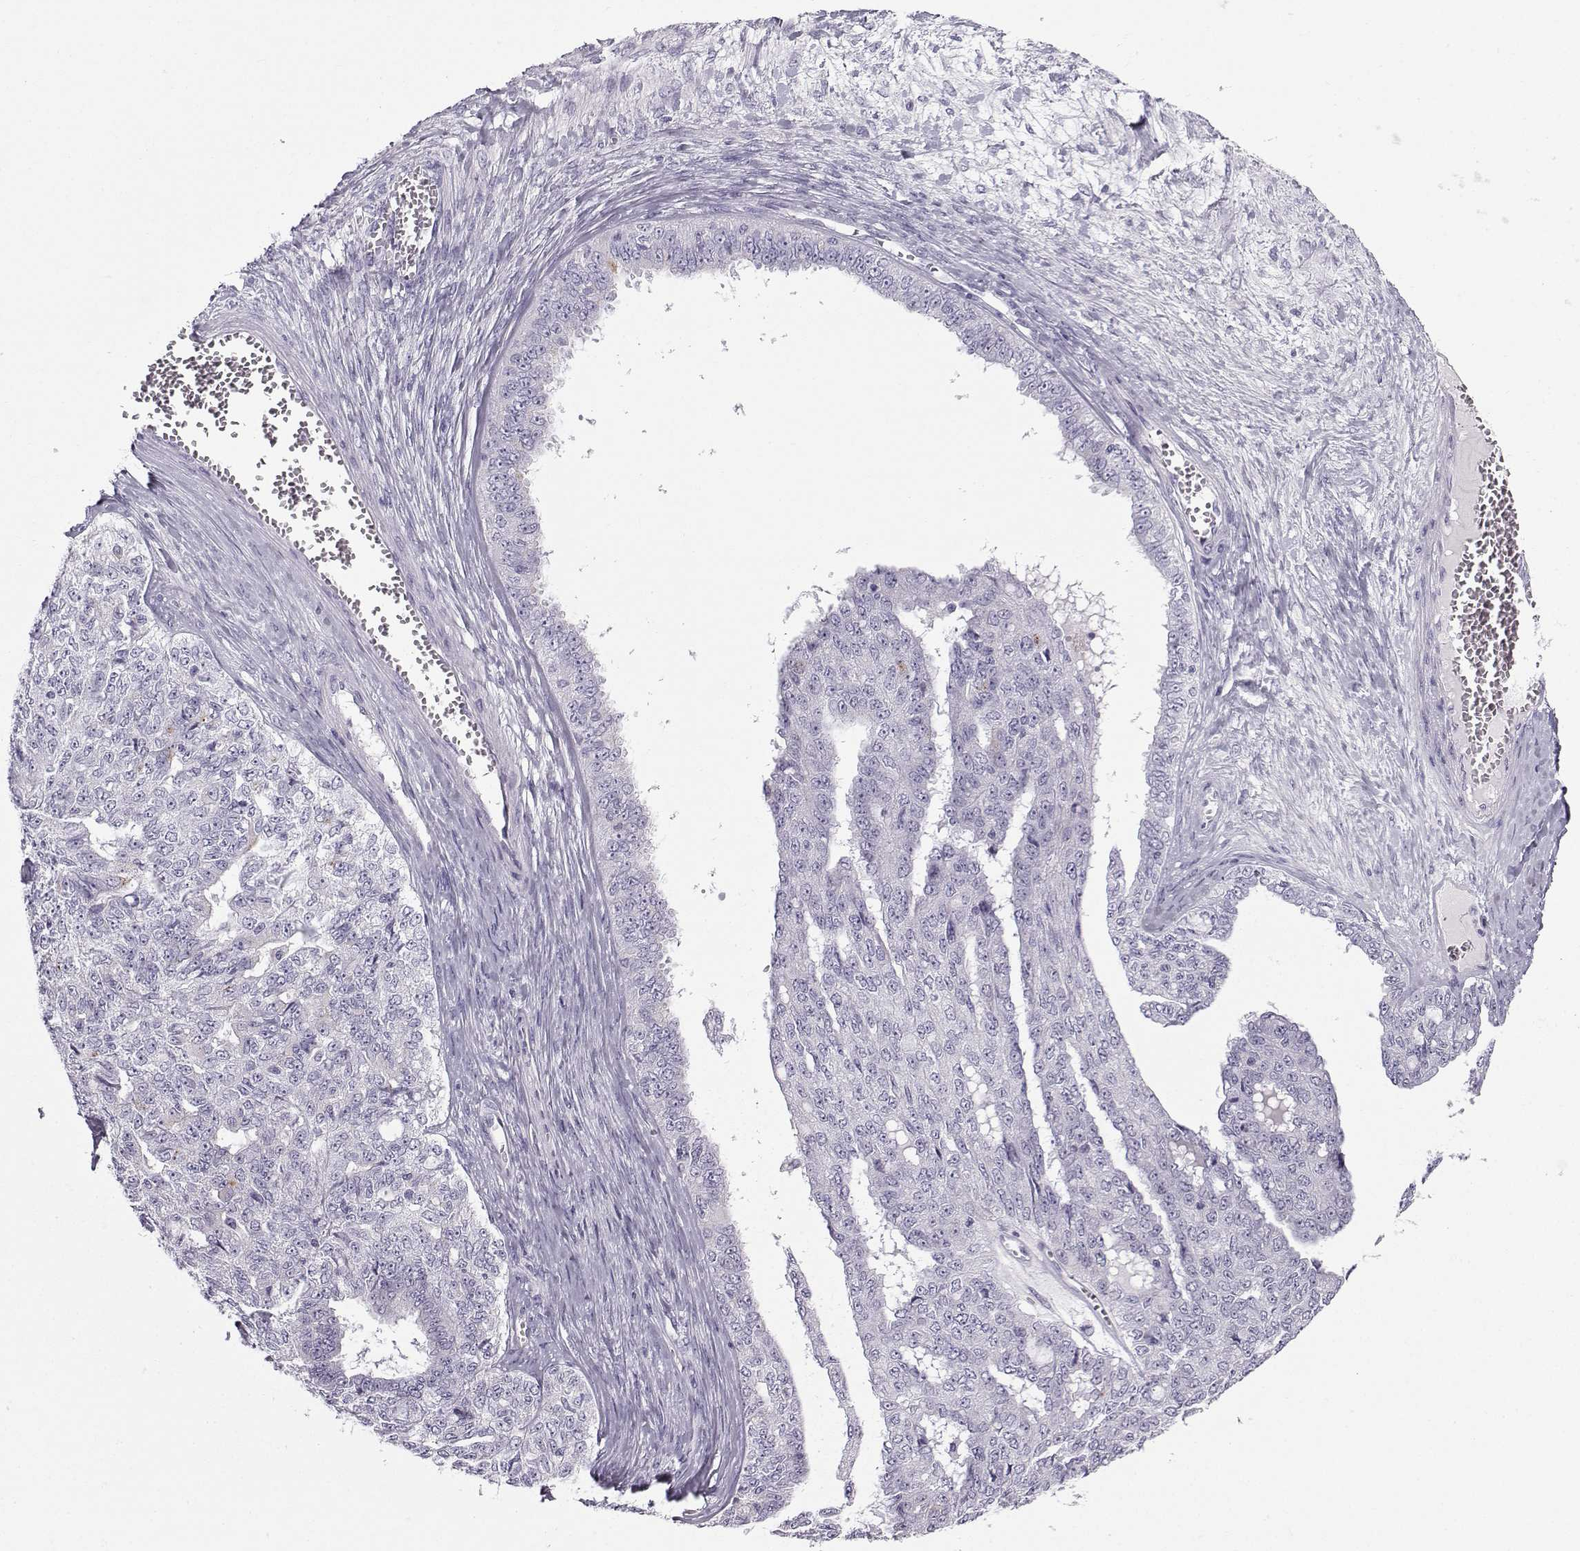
{"staining": {"intensity": "negative", "quantity": "none", "location": "none"}, "tissue": "ovarian cancer", "cell_type": "Tumor cells", "image_type": "cancer", "snomed": [{"axis": "morphology", "description": "Cystadenocarcinoma, serous, NOS"}, {"axis": "topography", "description": "Ovary"}], "caption": "There is no significant staining in tumor cells of ovarian cancer (serous cystadenocarcinoma). Nuclei are stained in blue.", "gene": "ZBTB8B", "patient": {"sex": "female", "age": 71}}